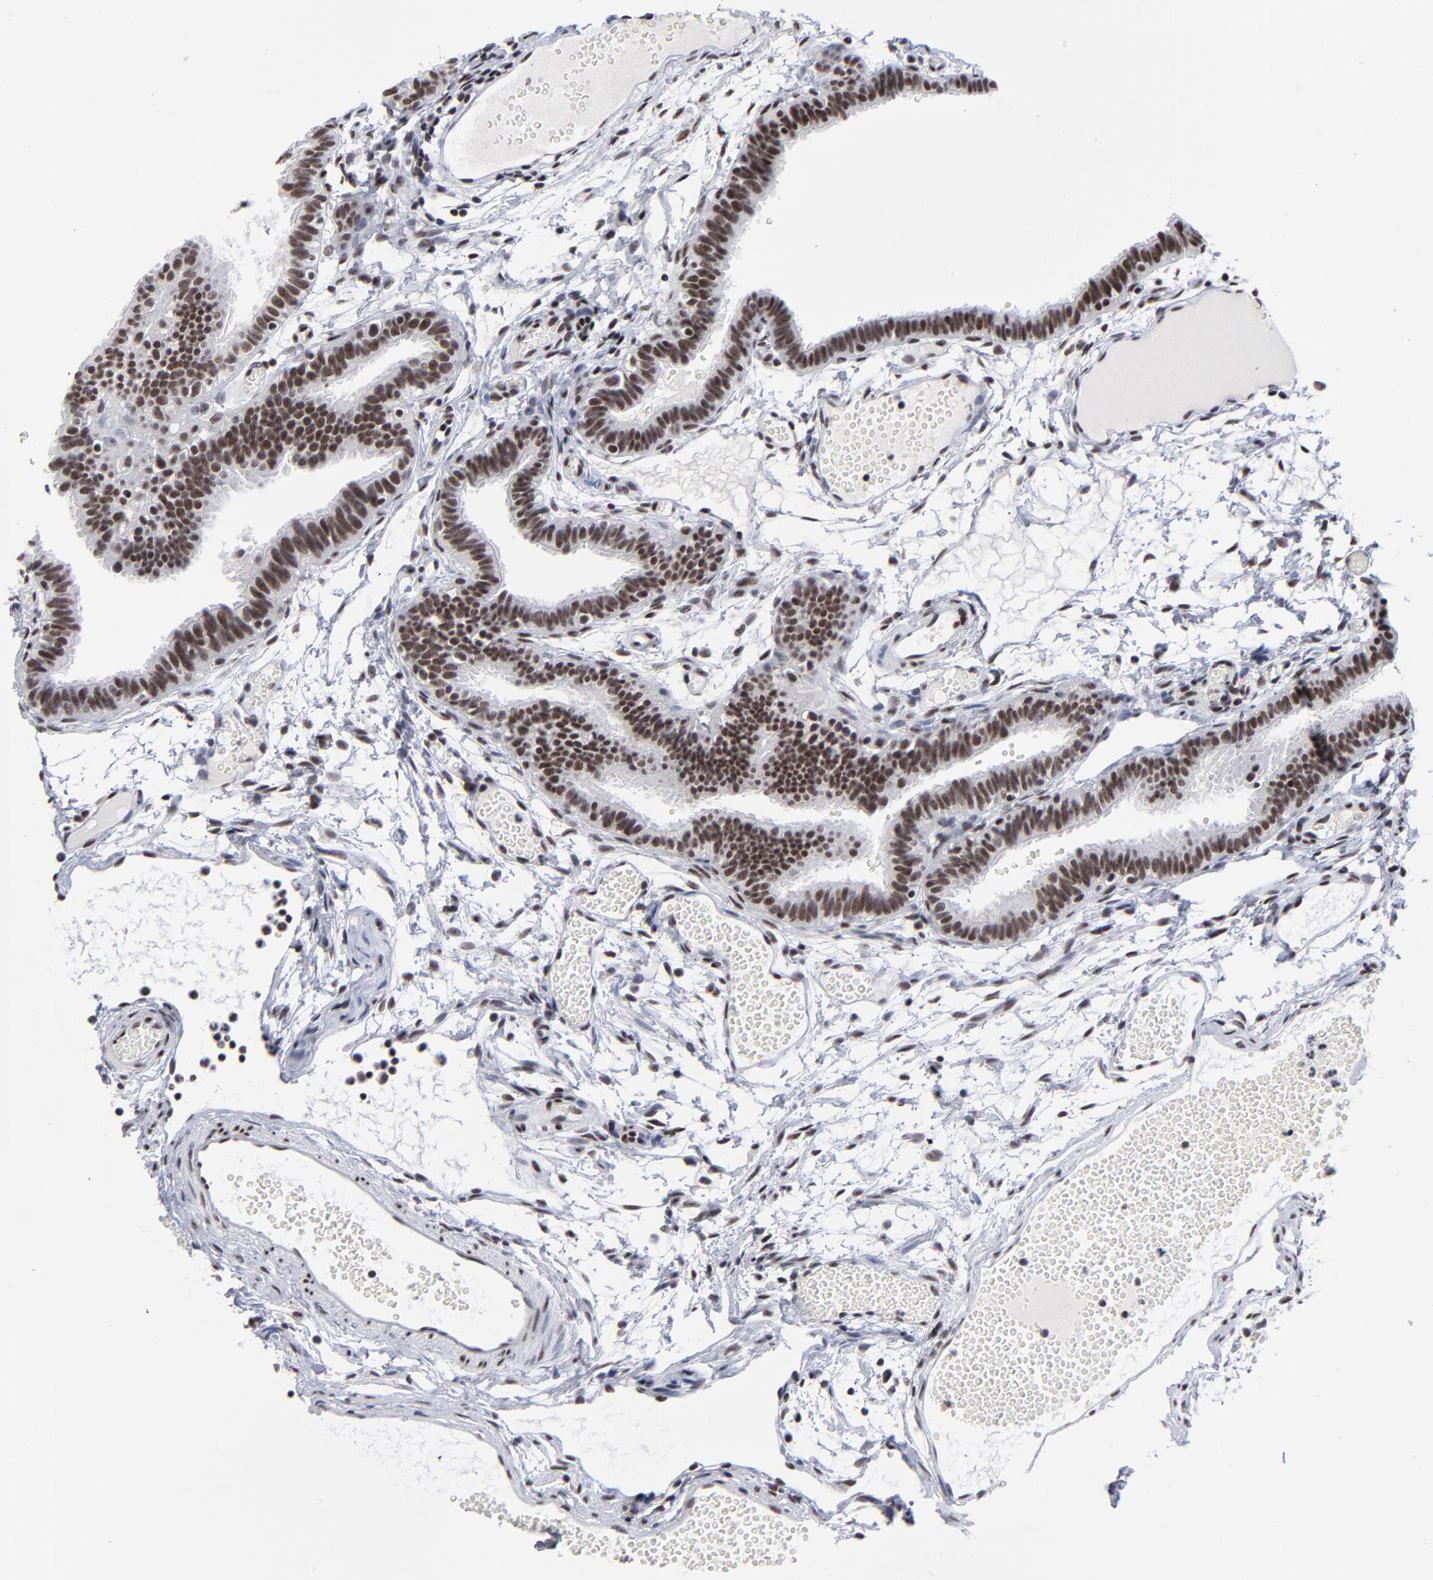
{"staining": {"intensity": "moderate", "quantity": ">75%", "location": "nuclear"}, "tissue": "fallopian tube", "cell_type": "Glandular cells", "image_type": "normal", "snomed": [{"axis": "morphology", "description": "Normal tissue, NOS"}, {"axis": "topography", "description": "Fallopian tube"}], "caption": "The micrograph demonstrates a brown stain indicating the presence of a protein in the nuclear of glandular cells in fallopian tube.", "gene": "SP2", "patient": {"sex": "female", "age": 29}}